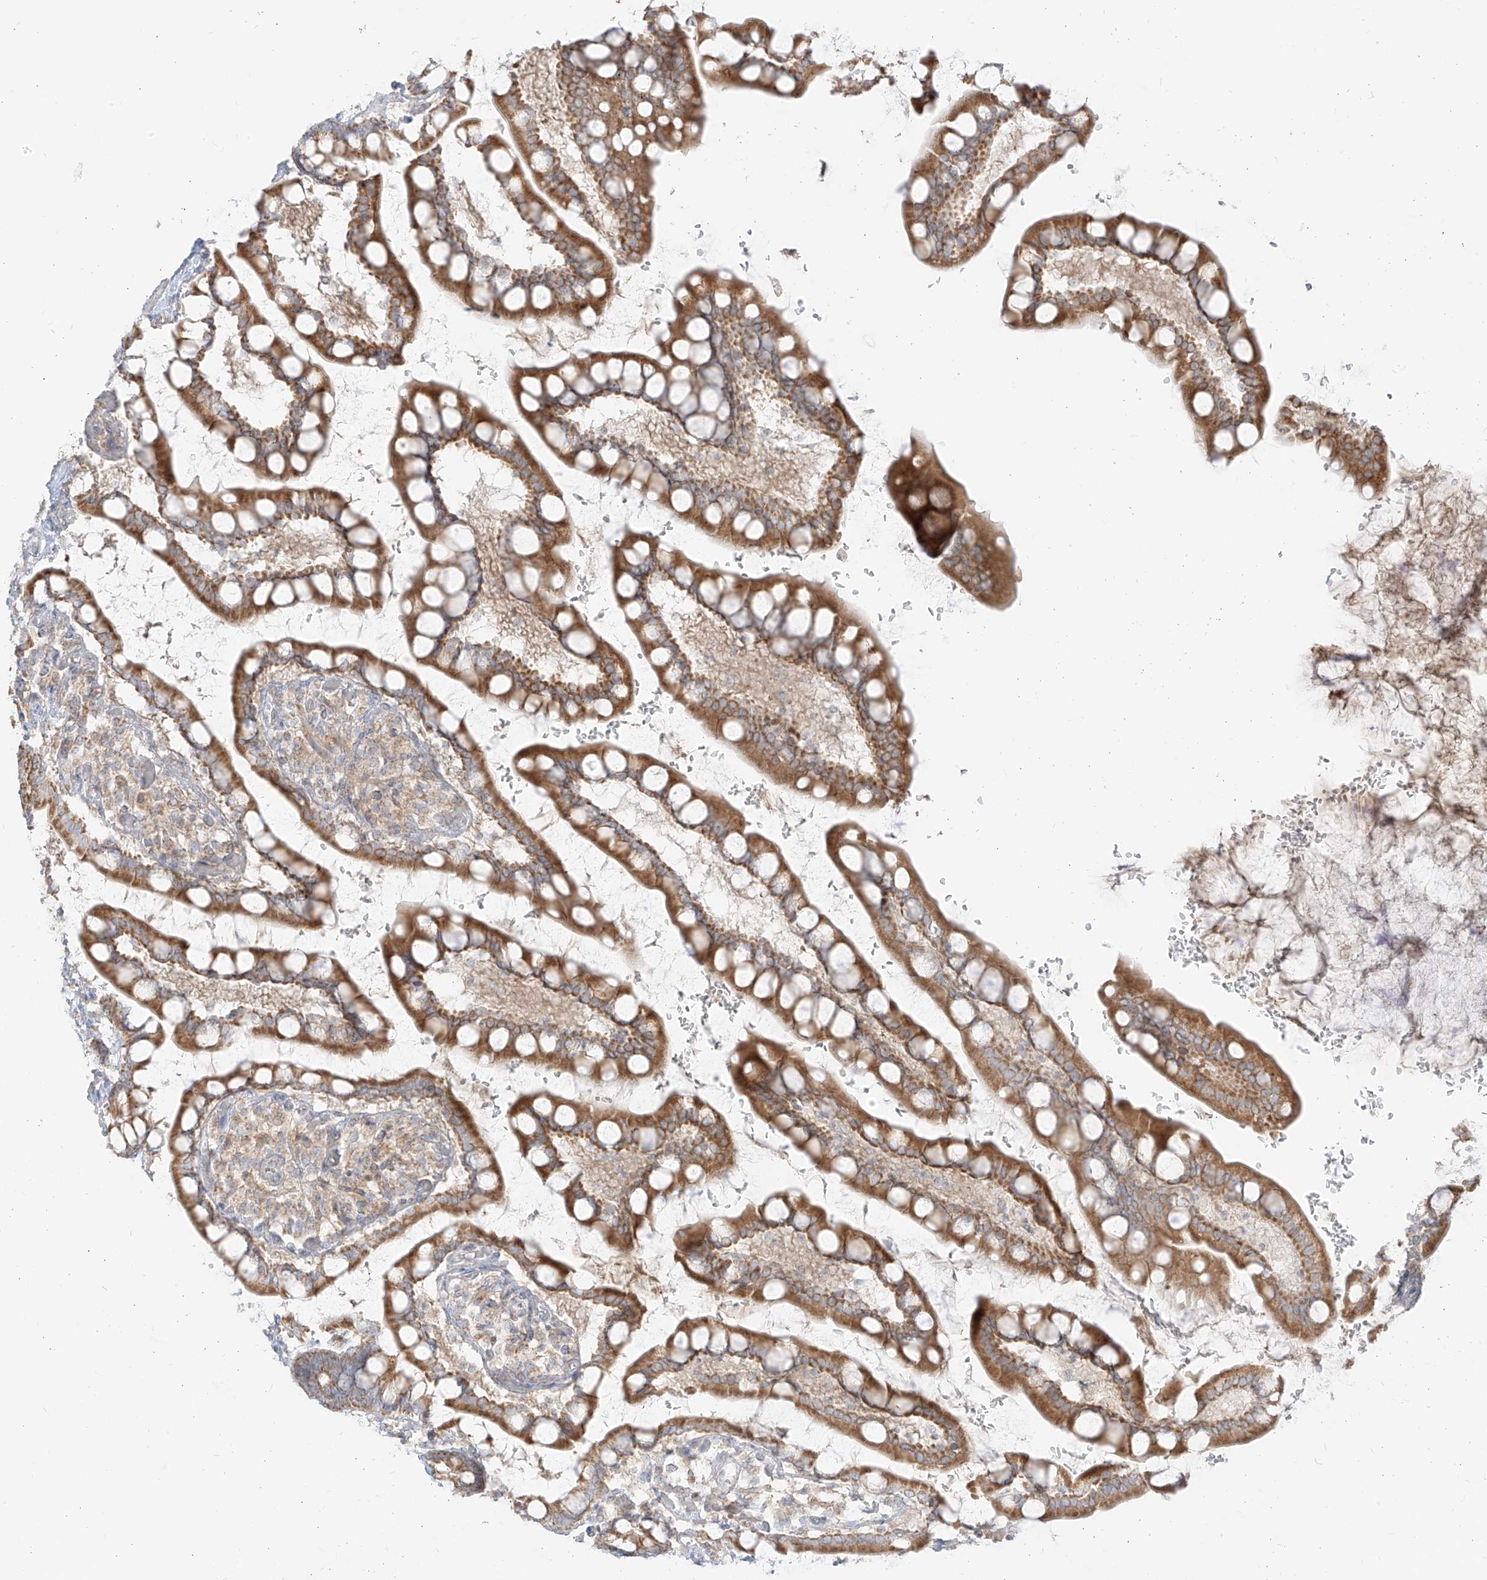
{"staining": {"intensity": "moderate", "quantity": ">75%", "location": "cytoplasmic/membranous"}, "tissue": "small intestine", "cell_type": "Glandular cells", "image_type": "normal", "snomed": [{"axis": "morphology", "description": "Normal tissue, NOS"}, {"axis": "topography", "description": "Small intestine"}], "caption": "Immunohistochemical staining of normal small intestine shows moderate cytoplasmic/membranous protein expression in approximately >75% of glandular cells. (Brightfield microscopy of DAB IHC at high magnification).", "gene": "ZIM3", "patient": {"sex": "male", "age": 52}}